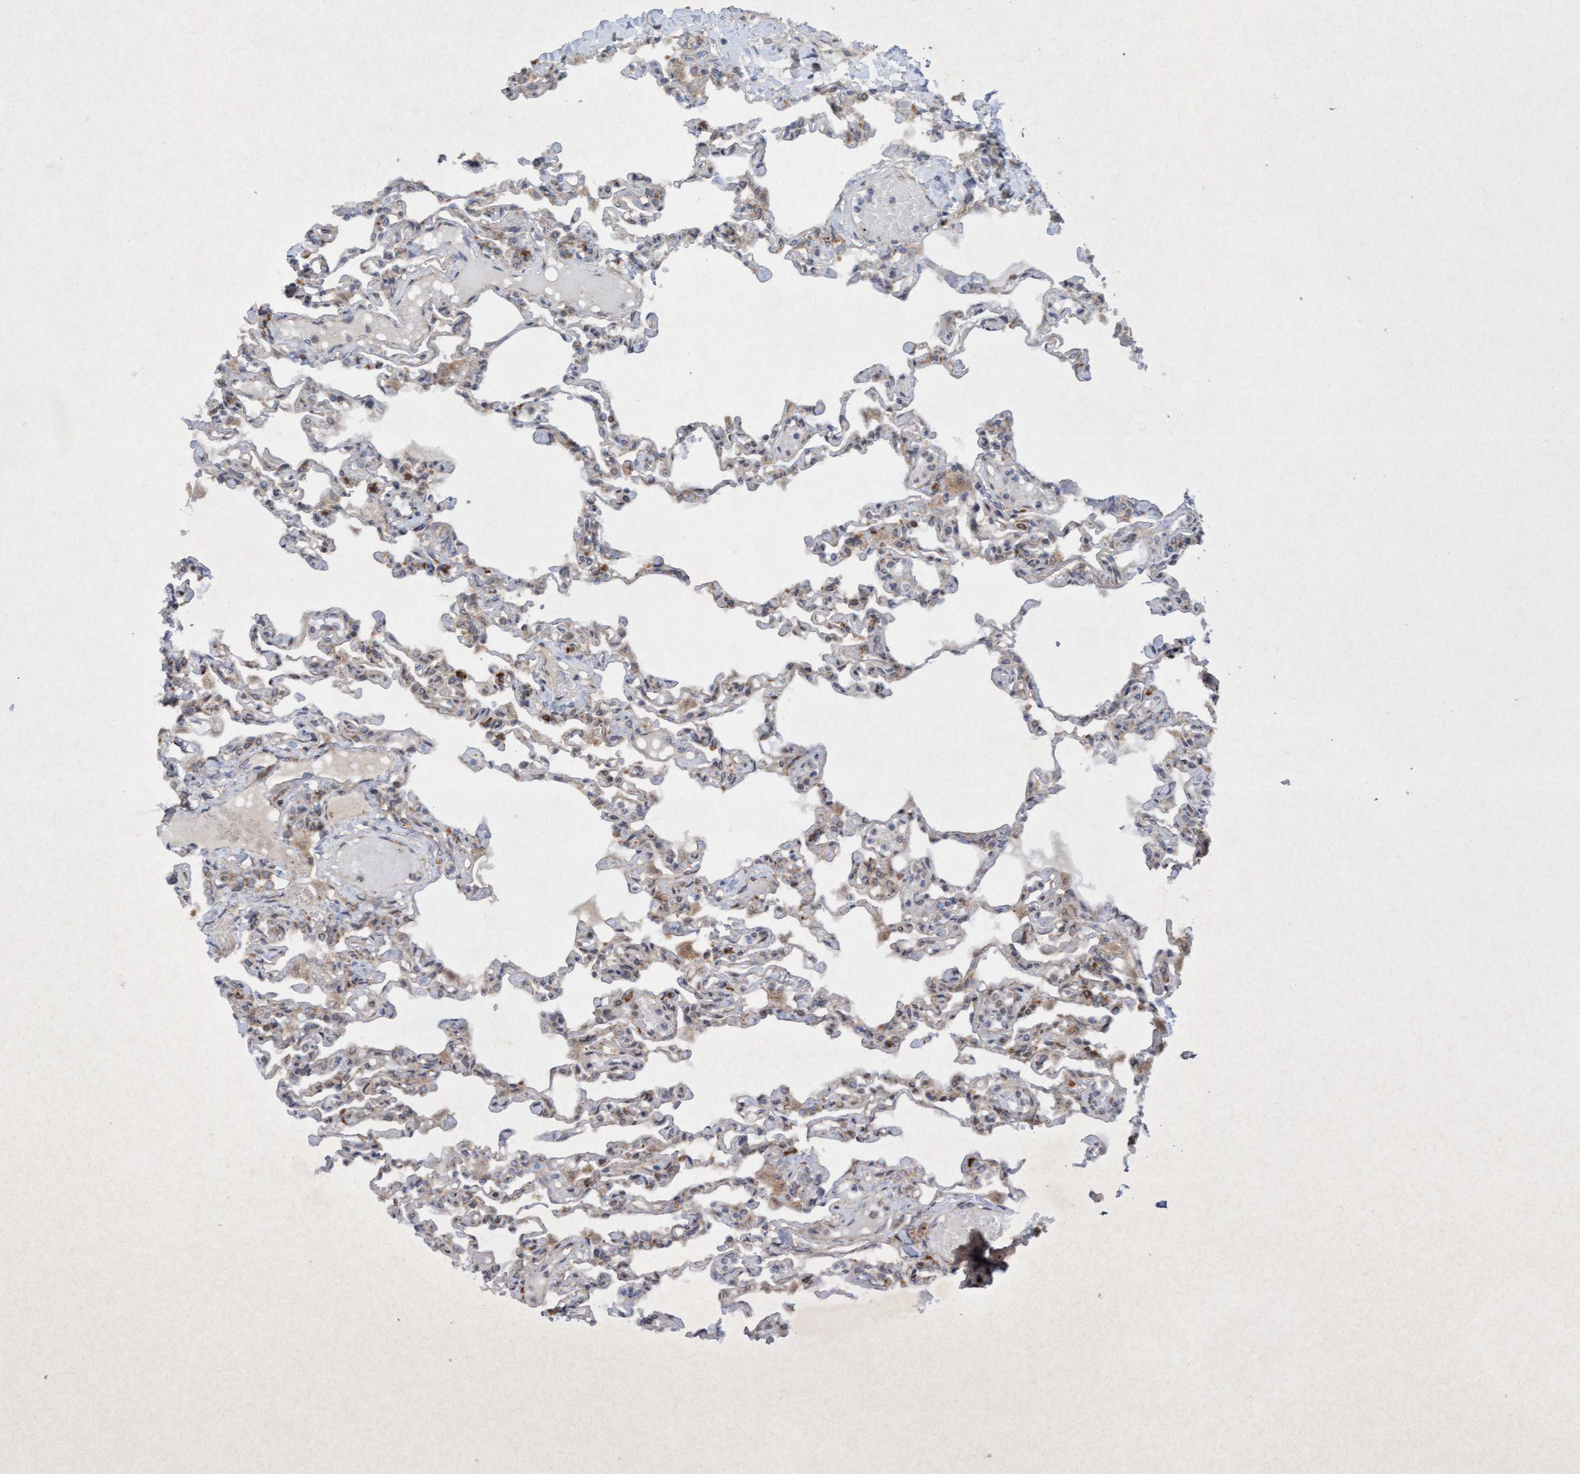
{"staining": {"intensity": "moderate", "quantity": "<25%", "location": "cytoplasmic/membranous"}, "tissue": "lung", "cell_type": "Alveolar cells", "image_type": "normal", "snomed": [{"axis": "morphology", "description": "Normal tissue, NOS"}, {"axis": "topography", "description": "Lung"}], "caption": "This image demonstrates unremarkable lung stained with immunohistochemistry to label a protein in brown. The cytoplasmic/membranous of alveolar cells show moderate positivity for the protein. Nuclei are counter-stained blue.", "gene": "ELP5", "patient": {"sex": "male", "age": 21}}